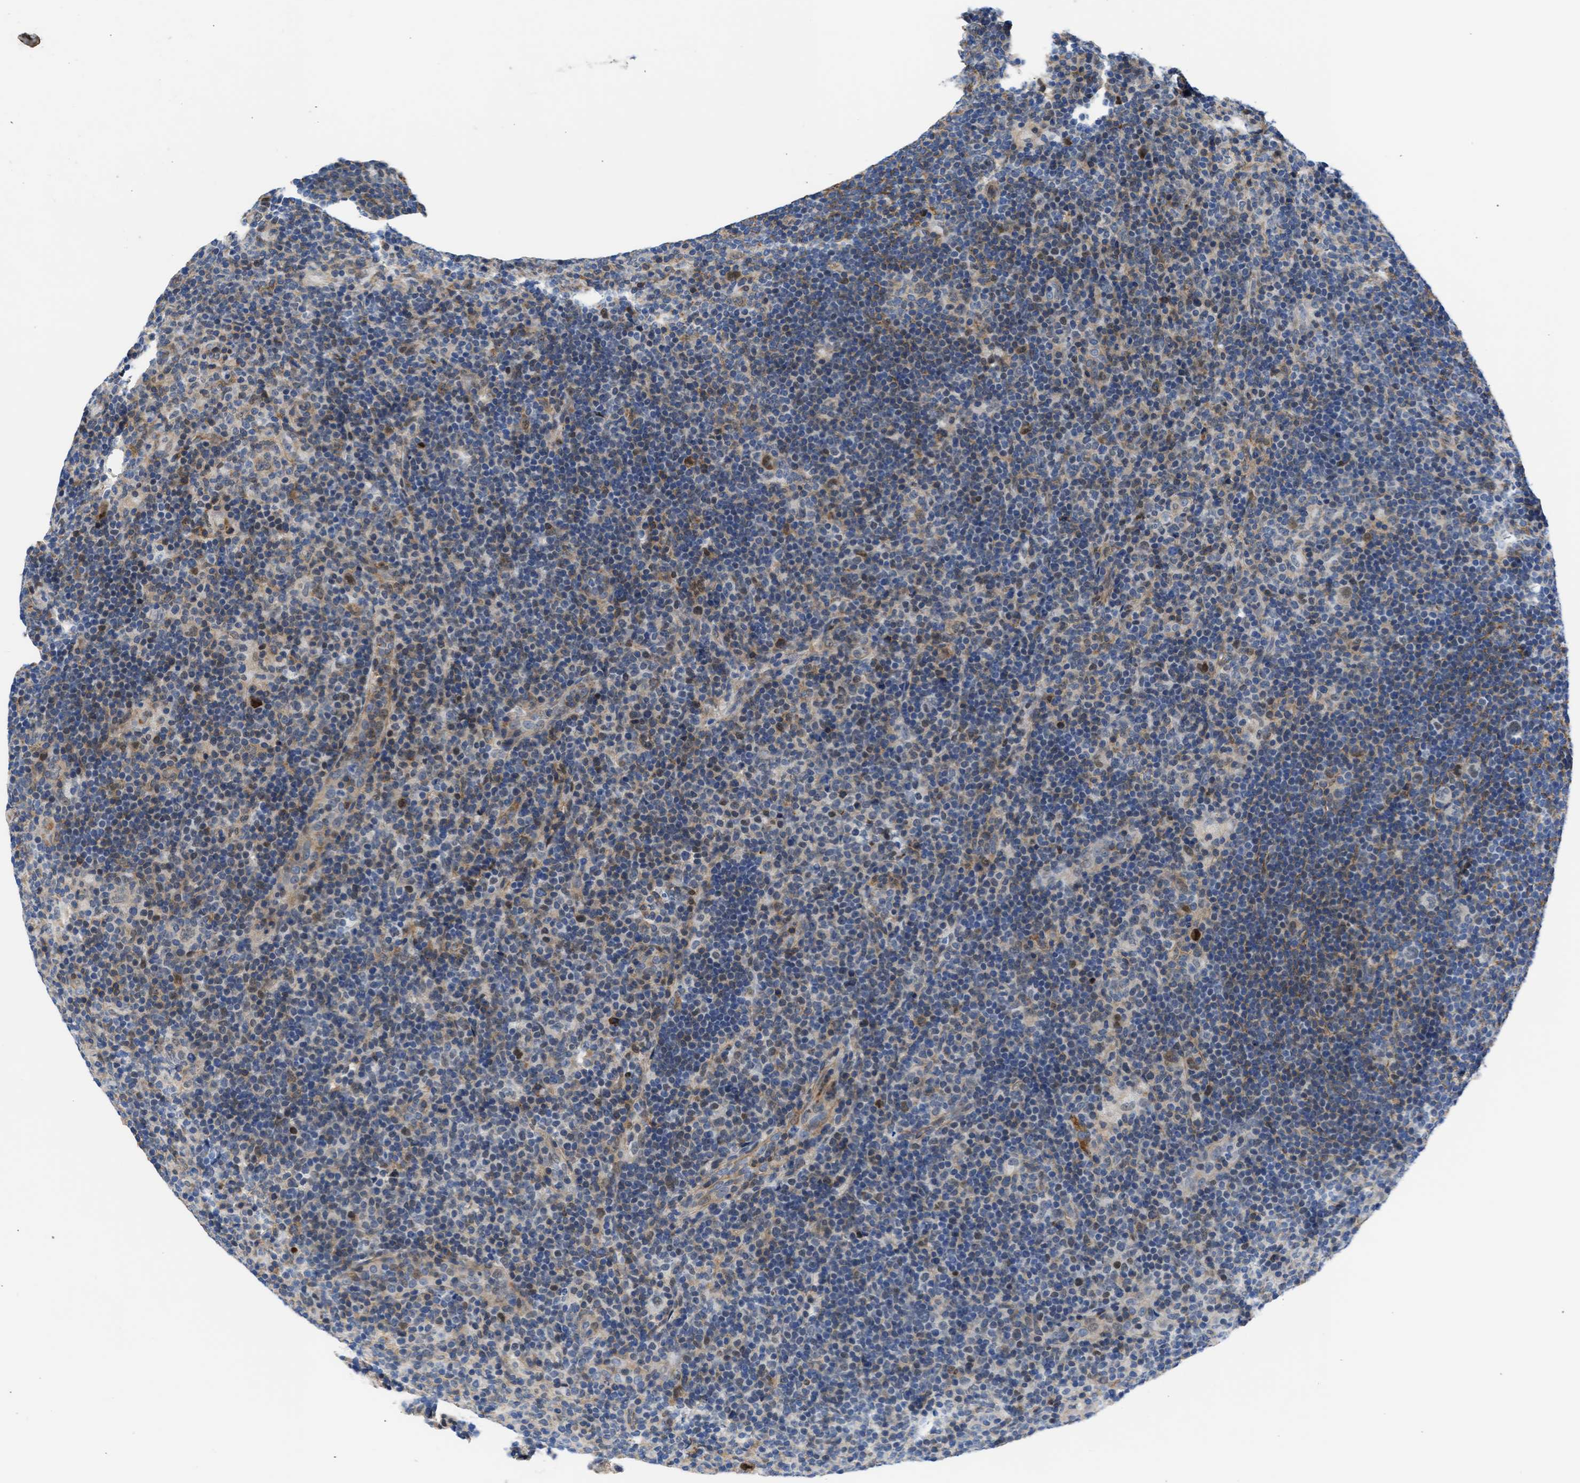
{"staining": {"intensity": "weak", "quantity": "25%-75%", "location": "cytoplasmic/membranous,nuclear"}, "tissue": "lymphoma", "cell_type": "Tumor cells", "image_type": "cancer", "snomed": [{"axis": "morphology", "description": "Hodgkin's disease, NOS"}, {"axis": "topography", "description": "Lymph node"}], "caption": "Immunohistochemistry (IHC) image of Hodgkin's disease stained for a protein (brown), which demonstrates low levels of weak cytoplasmic/membranous and nuclear staining in approximately 25%-75% of tumor cells.", "gene": "MAS1L", "patient": {"sex": "female", "age": 57}}